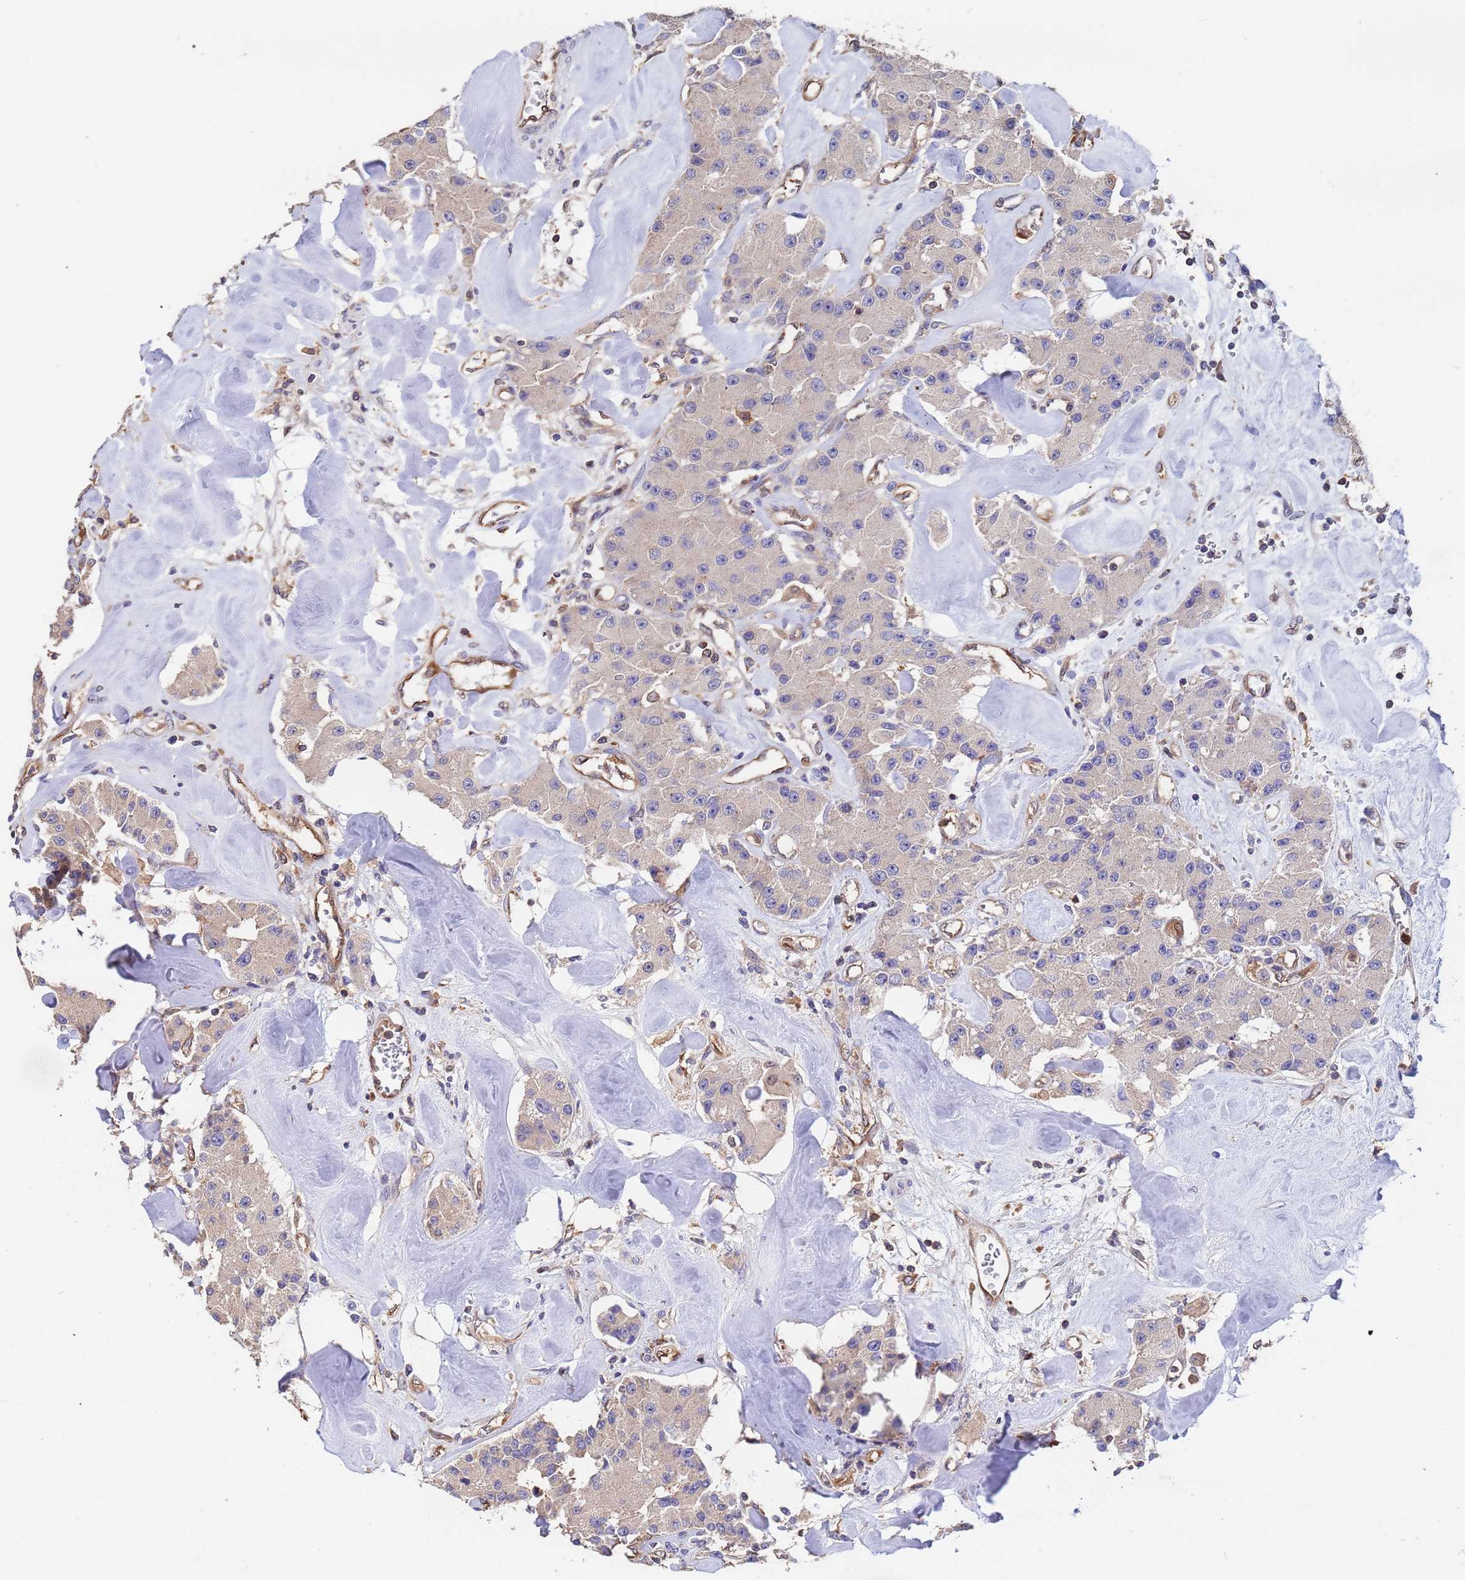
{"staining": {"intensity": "negative", "quantity": "none", "location": "none"}, "tissue": "carcinoid", "cell_type": "Tumor cells", "image_type": "cancer", "snomed": [{"axis": "morphology", "description": "Carcinoid, malignant, NOS"}, {"axis": "topography", "description": "Pancreas"}], "caption": "Tumor cells are negative for protein expression in human malignant carcinoid. (Immunohistochemistry, brightfield microscopy, high magnification).", "gene": "FAM25A", "patient": {"sex": "male", "age": 41}}